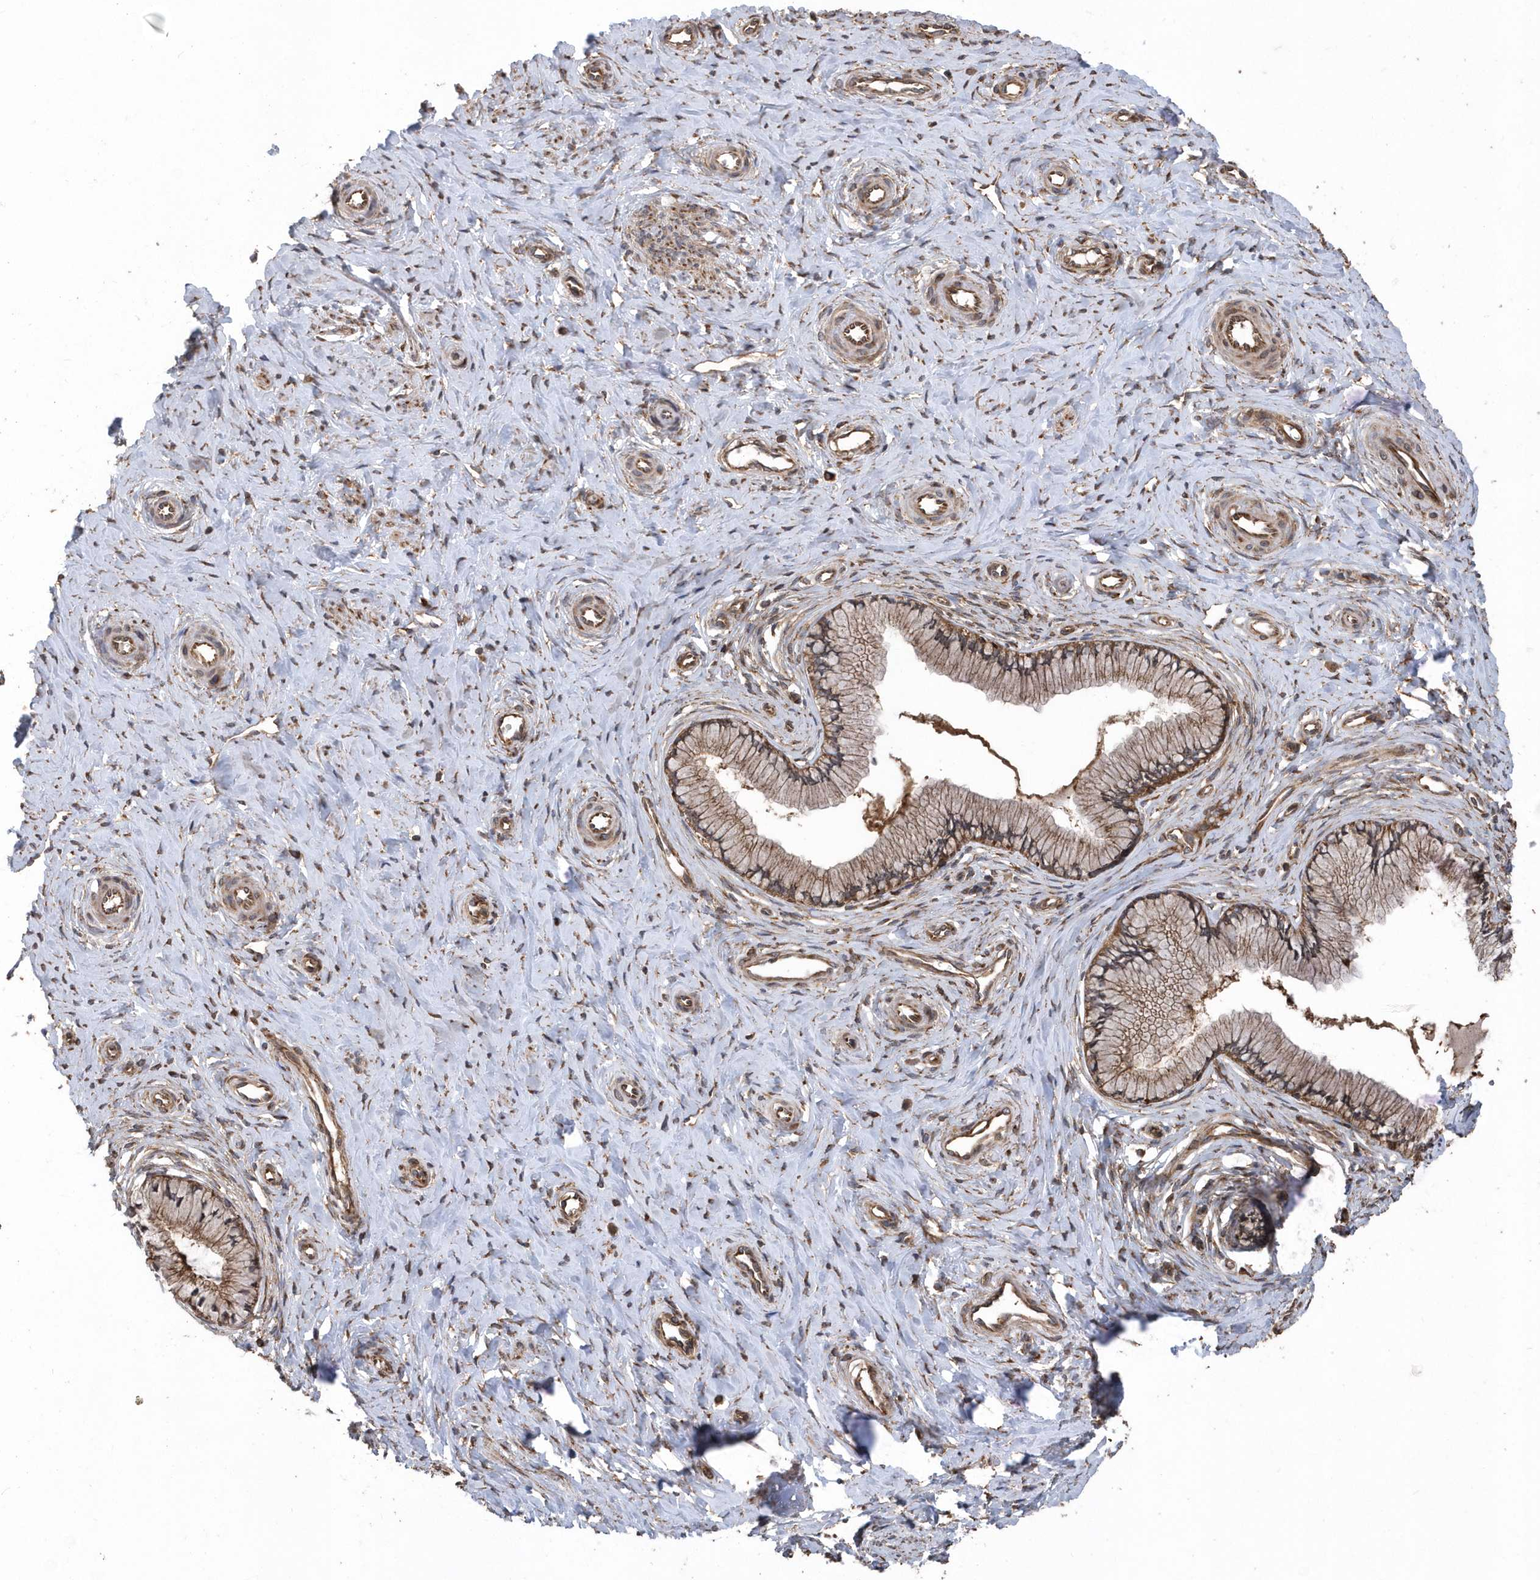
{"staining": {"intensity": "moderate", "quantity": ">75%", "location": "cytoplasmic/membranous"}, "tissue": "cervix", "cell_type": "Glandular cells", "image_type": "normal", "snomed": [{"axis": "morphology", "description": "Normal tissue, NOS"}, {"axis": "topography", "description": "Cervix"}], "caption": "Protein staining shows moderate cytoplasmic/membranous expression in about >75% of glandular cells in benign cervix.", "gene": "WASHC5", "patient": {"sex": "female", "age": 36}}